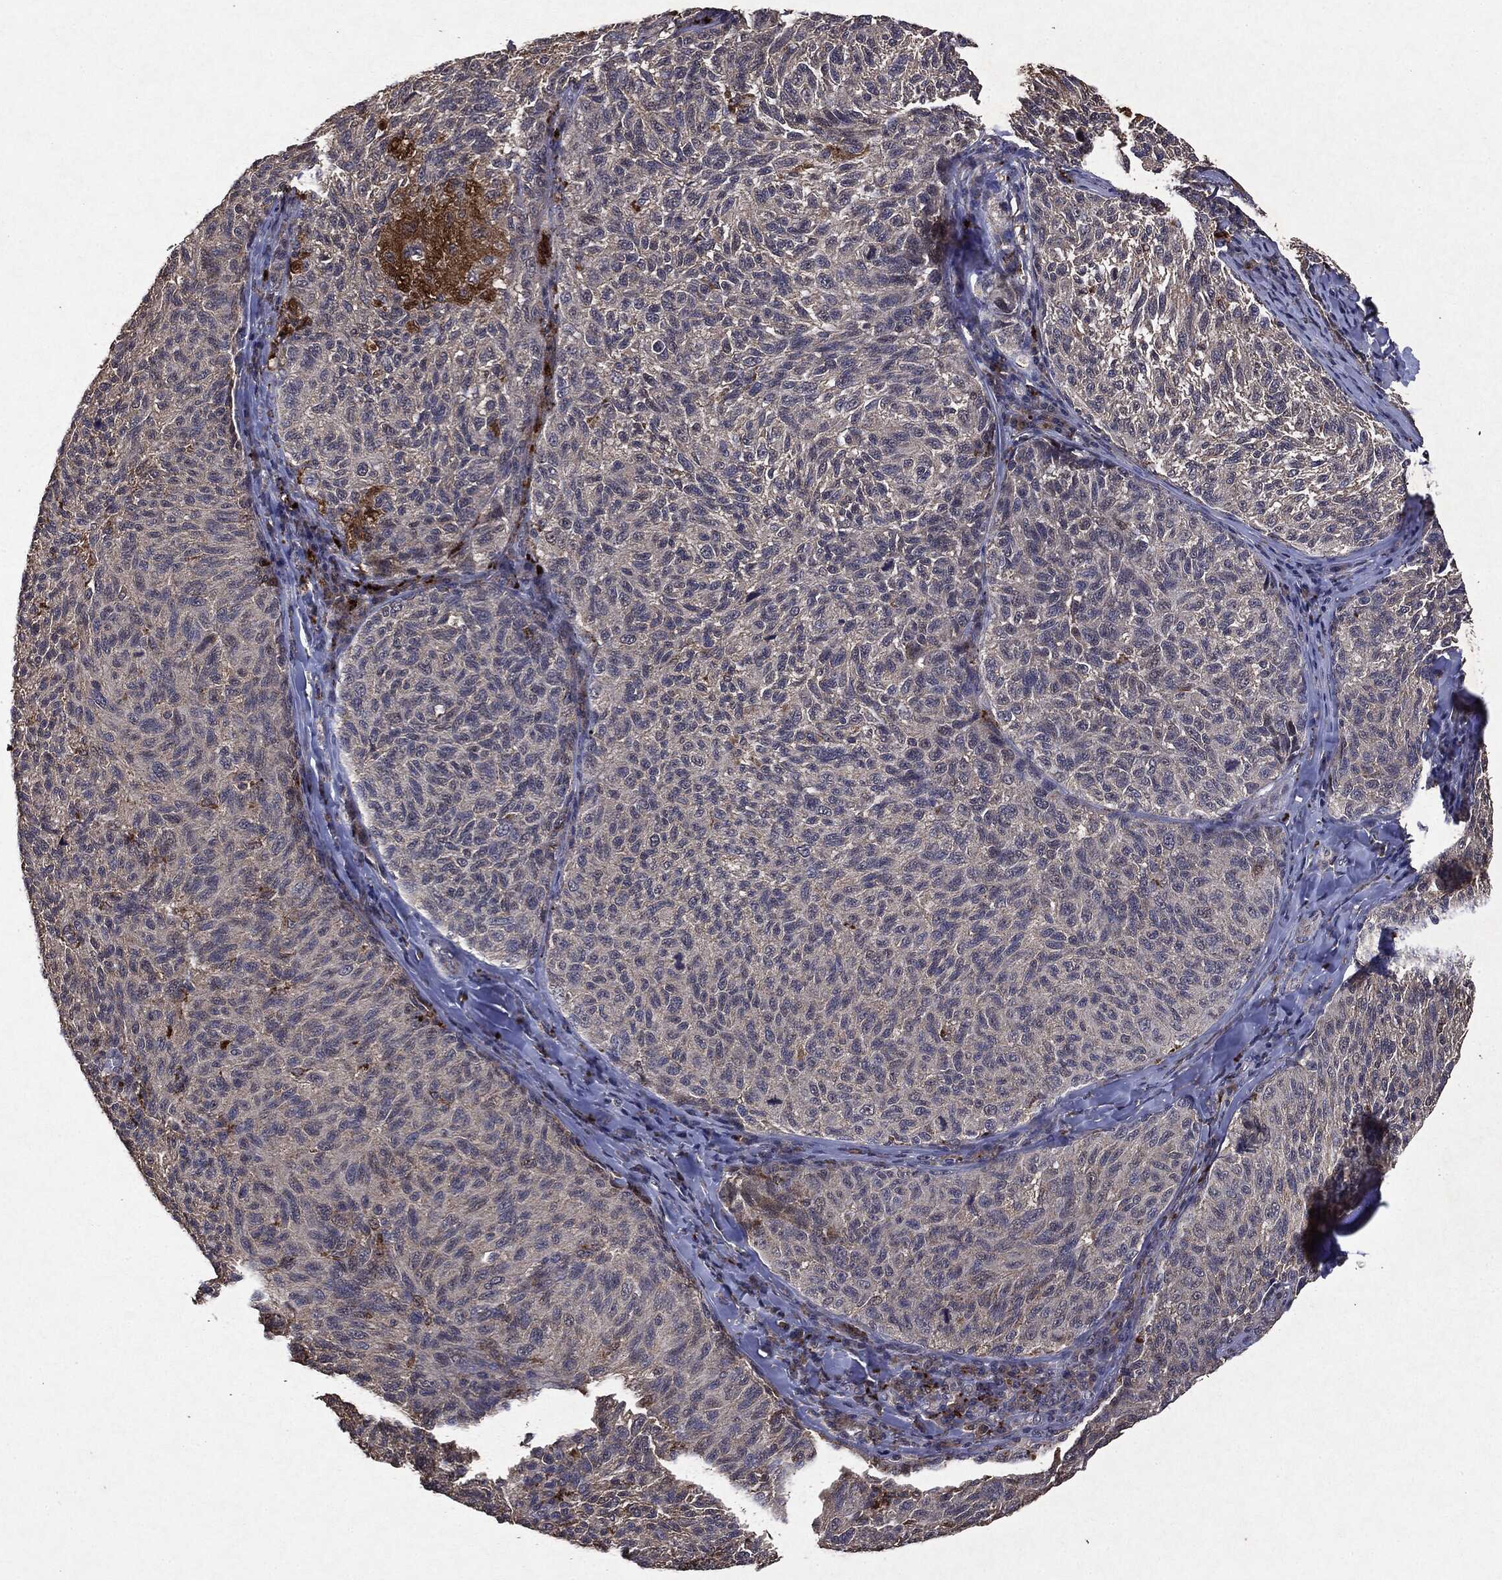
{"staining": {"intensity": "negative", "quantity": "none", "location": "none"}, "tissue": "melanoma", "cell_type": "Tumor cells", "image_type": "cancer", "snomed": [{"axis": "morphology", "description": "Malignant melanoma, NOS"}, {"axis": "topography", "description": "Skin"}], "caption": "This is an immunohistochemistry histopathology image of human melanoma. There is no positivity in tumor cells.", "gene": "PTEN", "patient": {"sex": "female", "age": 73}}